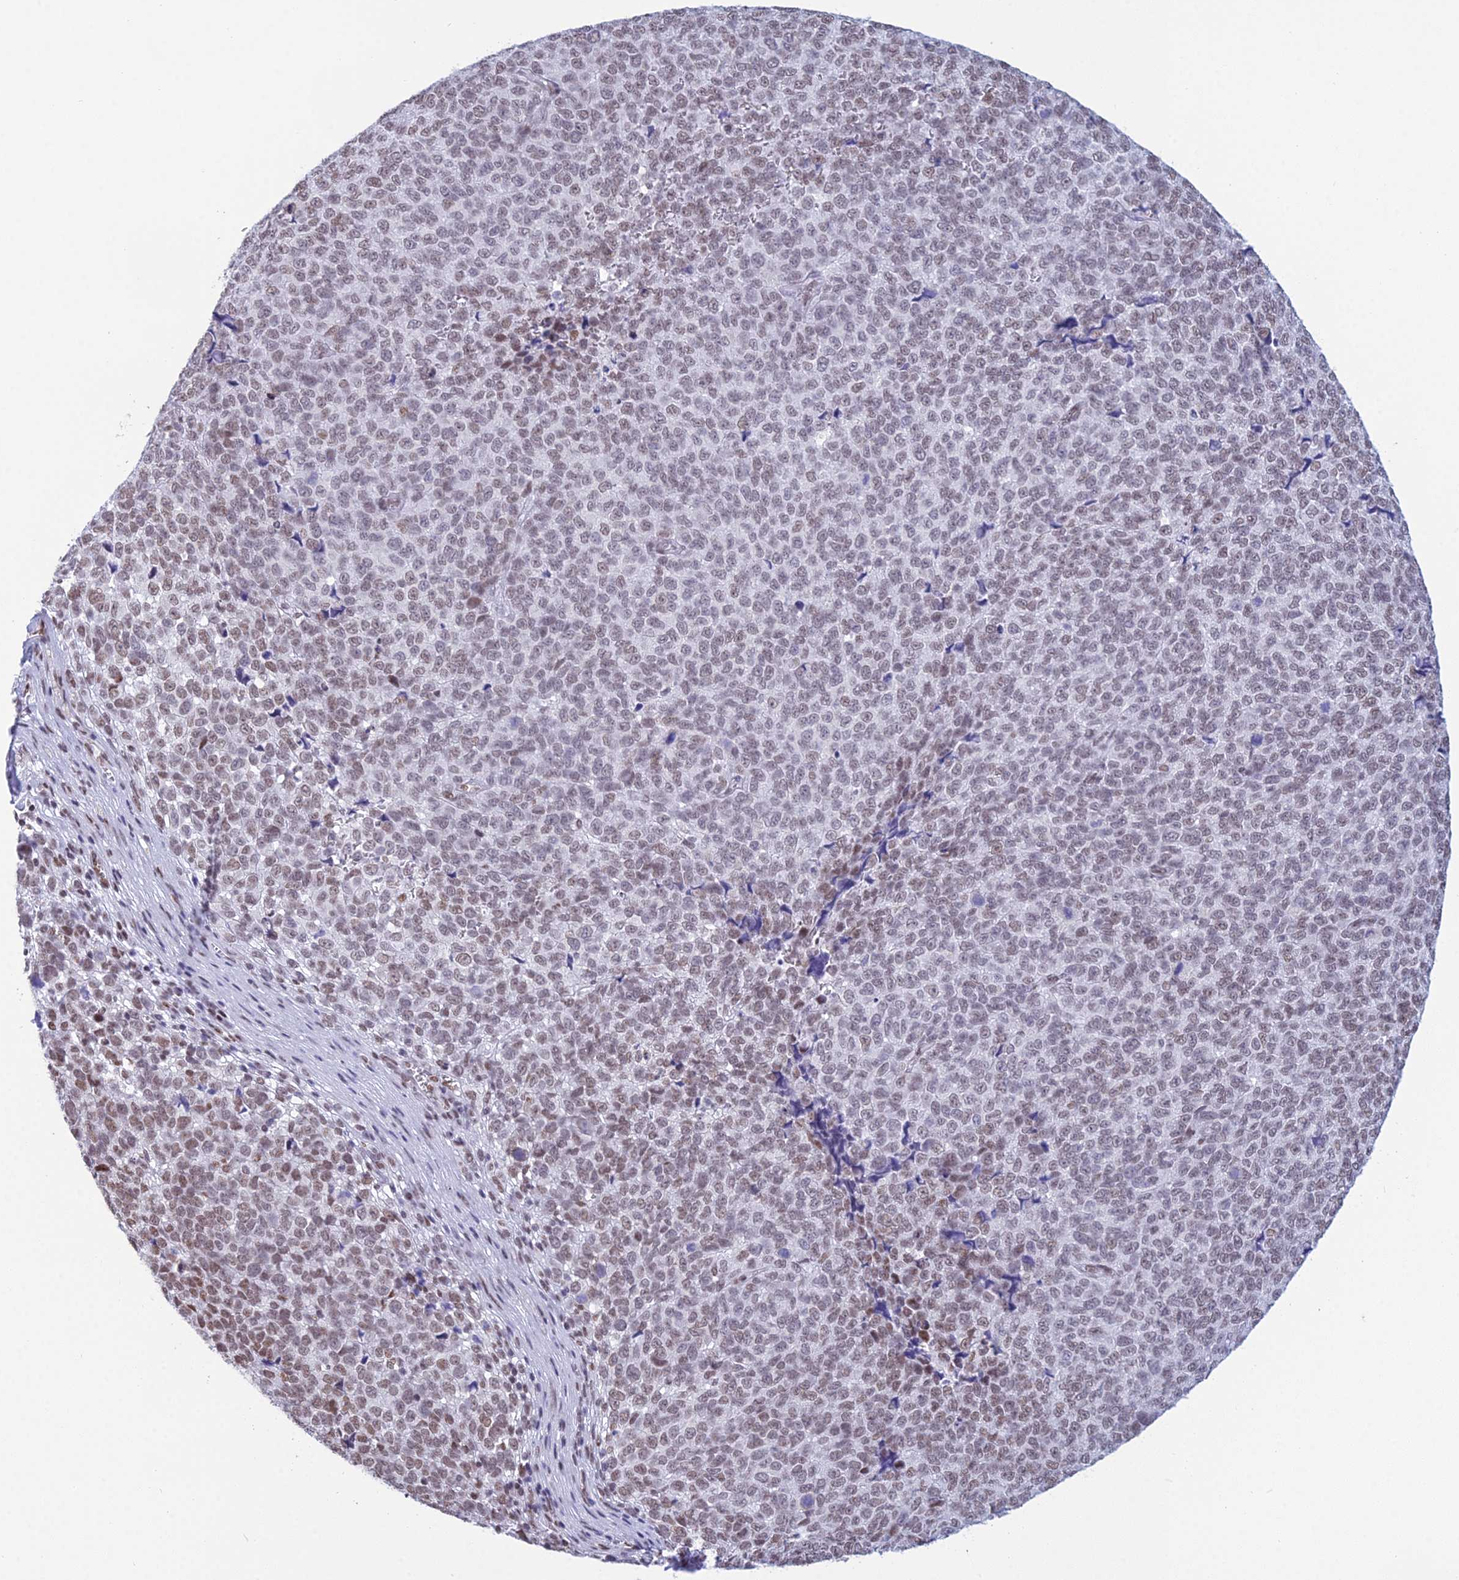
{"staining": {"intensity": "moderate", "quantity": ">75%", "location": "nuclear"}, "tissue": "melanoma", "cell_type": "Tumor cells", "image_type": "cancer", "snomed": [{"axis": "morphology", "description": "Malignant melanoma, NOS"}, {"axis": "topography", "description": "Nose, NOS"}], "caption": "High-magnification brightfield microscopy of malignant melanoma stained with DAB (brown) and counterstained with hematoxylin (blue). tumor cells exhibit moderate nuclear staining is identified in about>75% of cells.", "gene": "CDC26", "patient": {"sex": "female", "age": 48}}